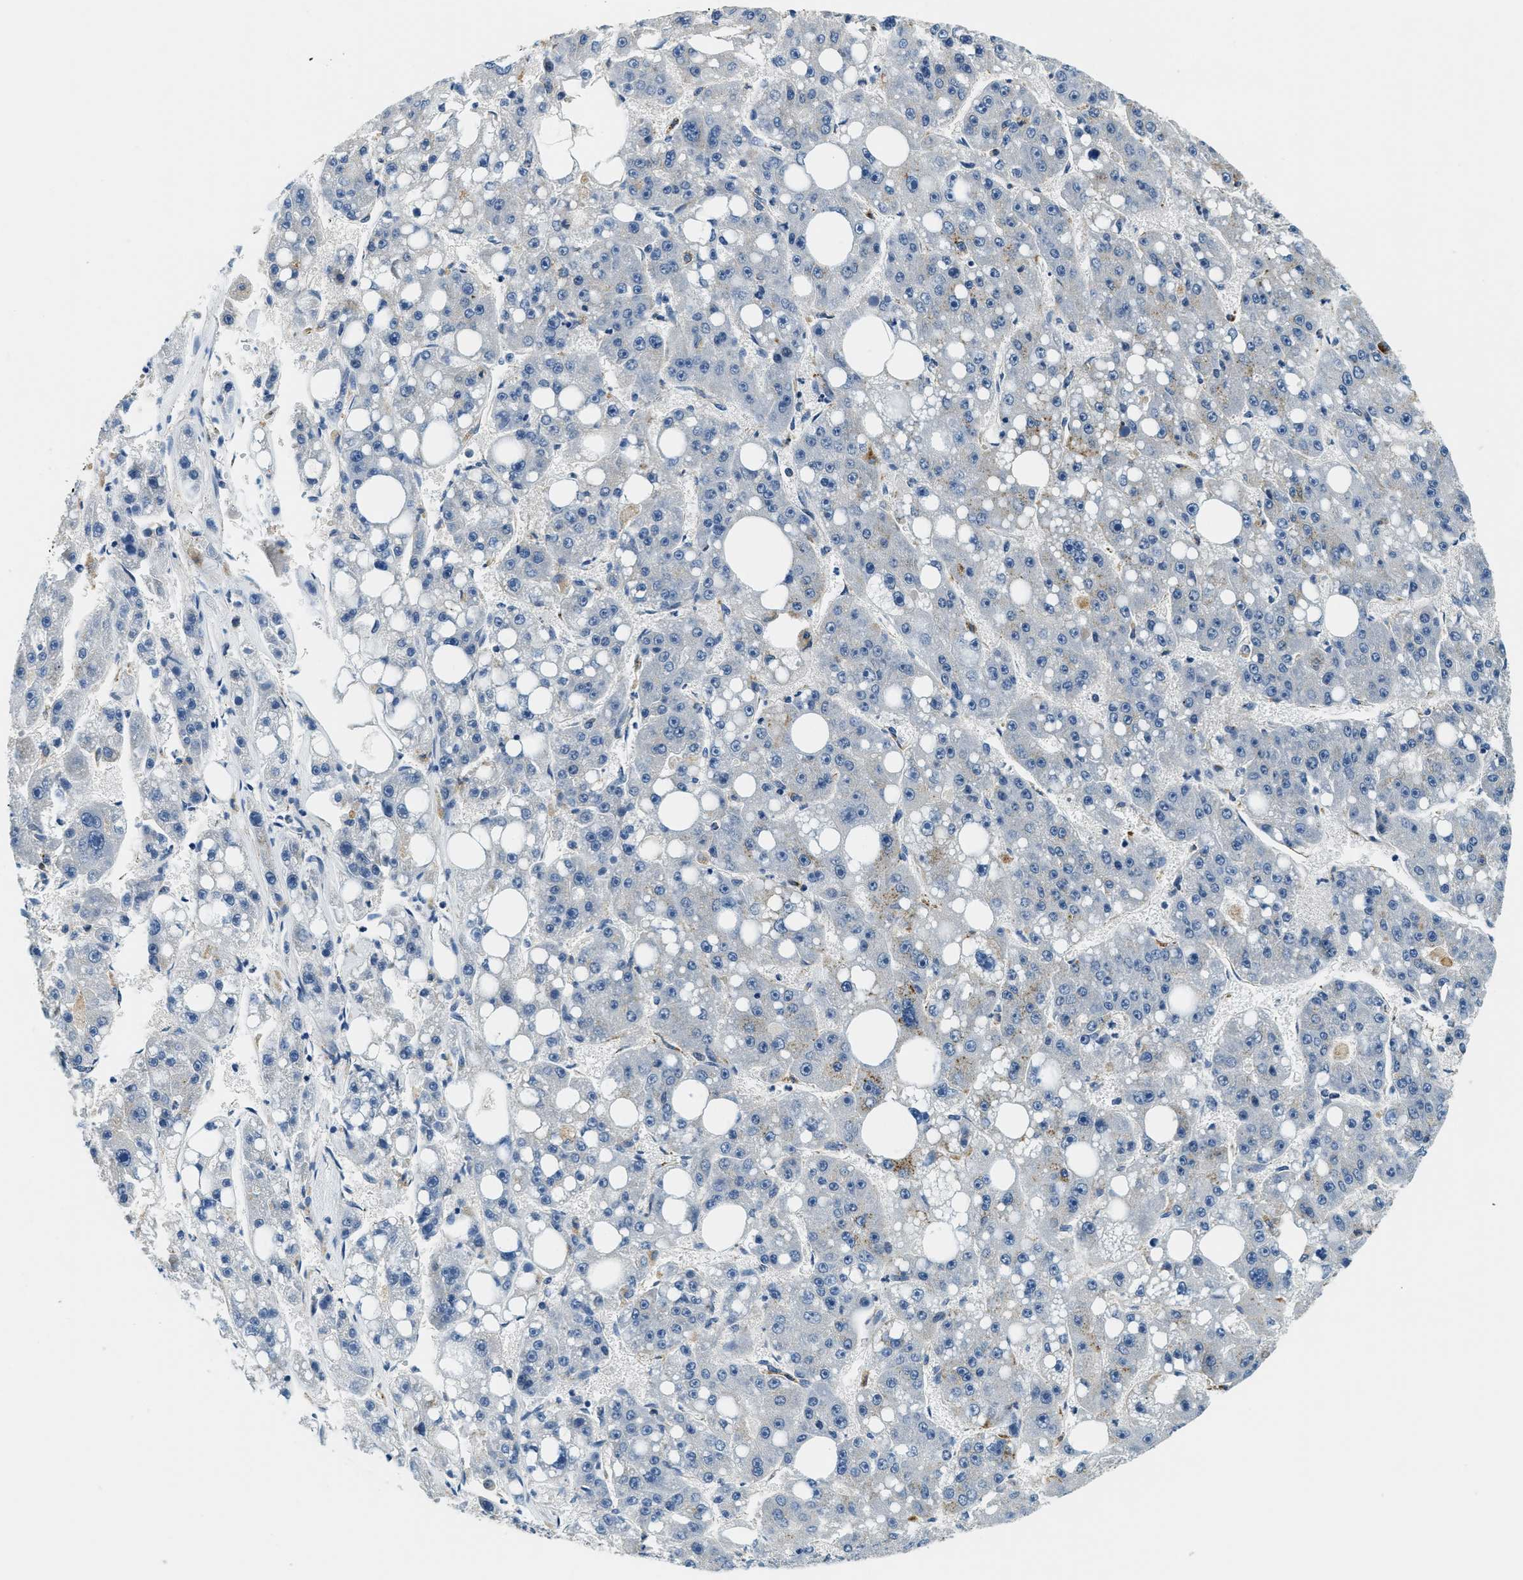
{"staining": {"intensity": "negative", "quantity": "none", "location": "none"}, "tissue": "liver cancer", "cell_type": "Tumor cells", "image_type": "cancer", "snomed": [{"axis": "morphology", "description": "Carcinoma, Hepatocellular, NOS"}, {"axis": "topography", "description": "Liver"}], "caption": "IHC histopathology image of neoplastic tissue: liver cancer (hepatocellular carcinoma) stained with DAB reveals no significant protein expression in tumor cells. Brightfield microscopy of immunohistochemistry (IHC) stained with DAB (brown) and hematoxylin (blue), captured at high magnification.", "gene": "GNS", "patient": {"sex": "female", "age": 61}}